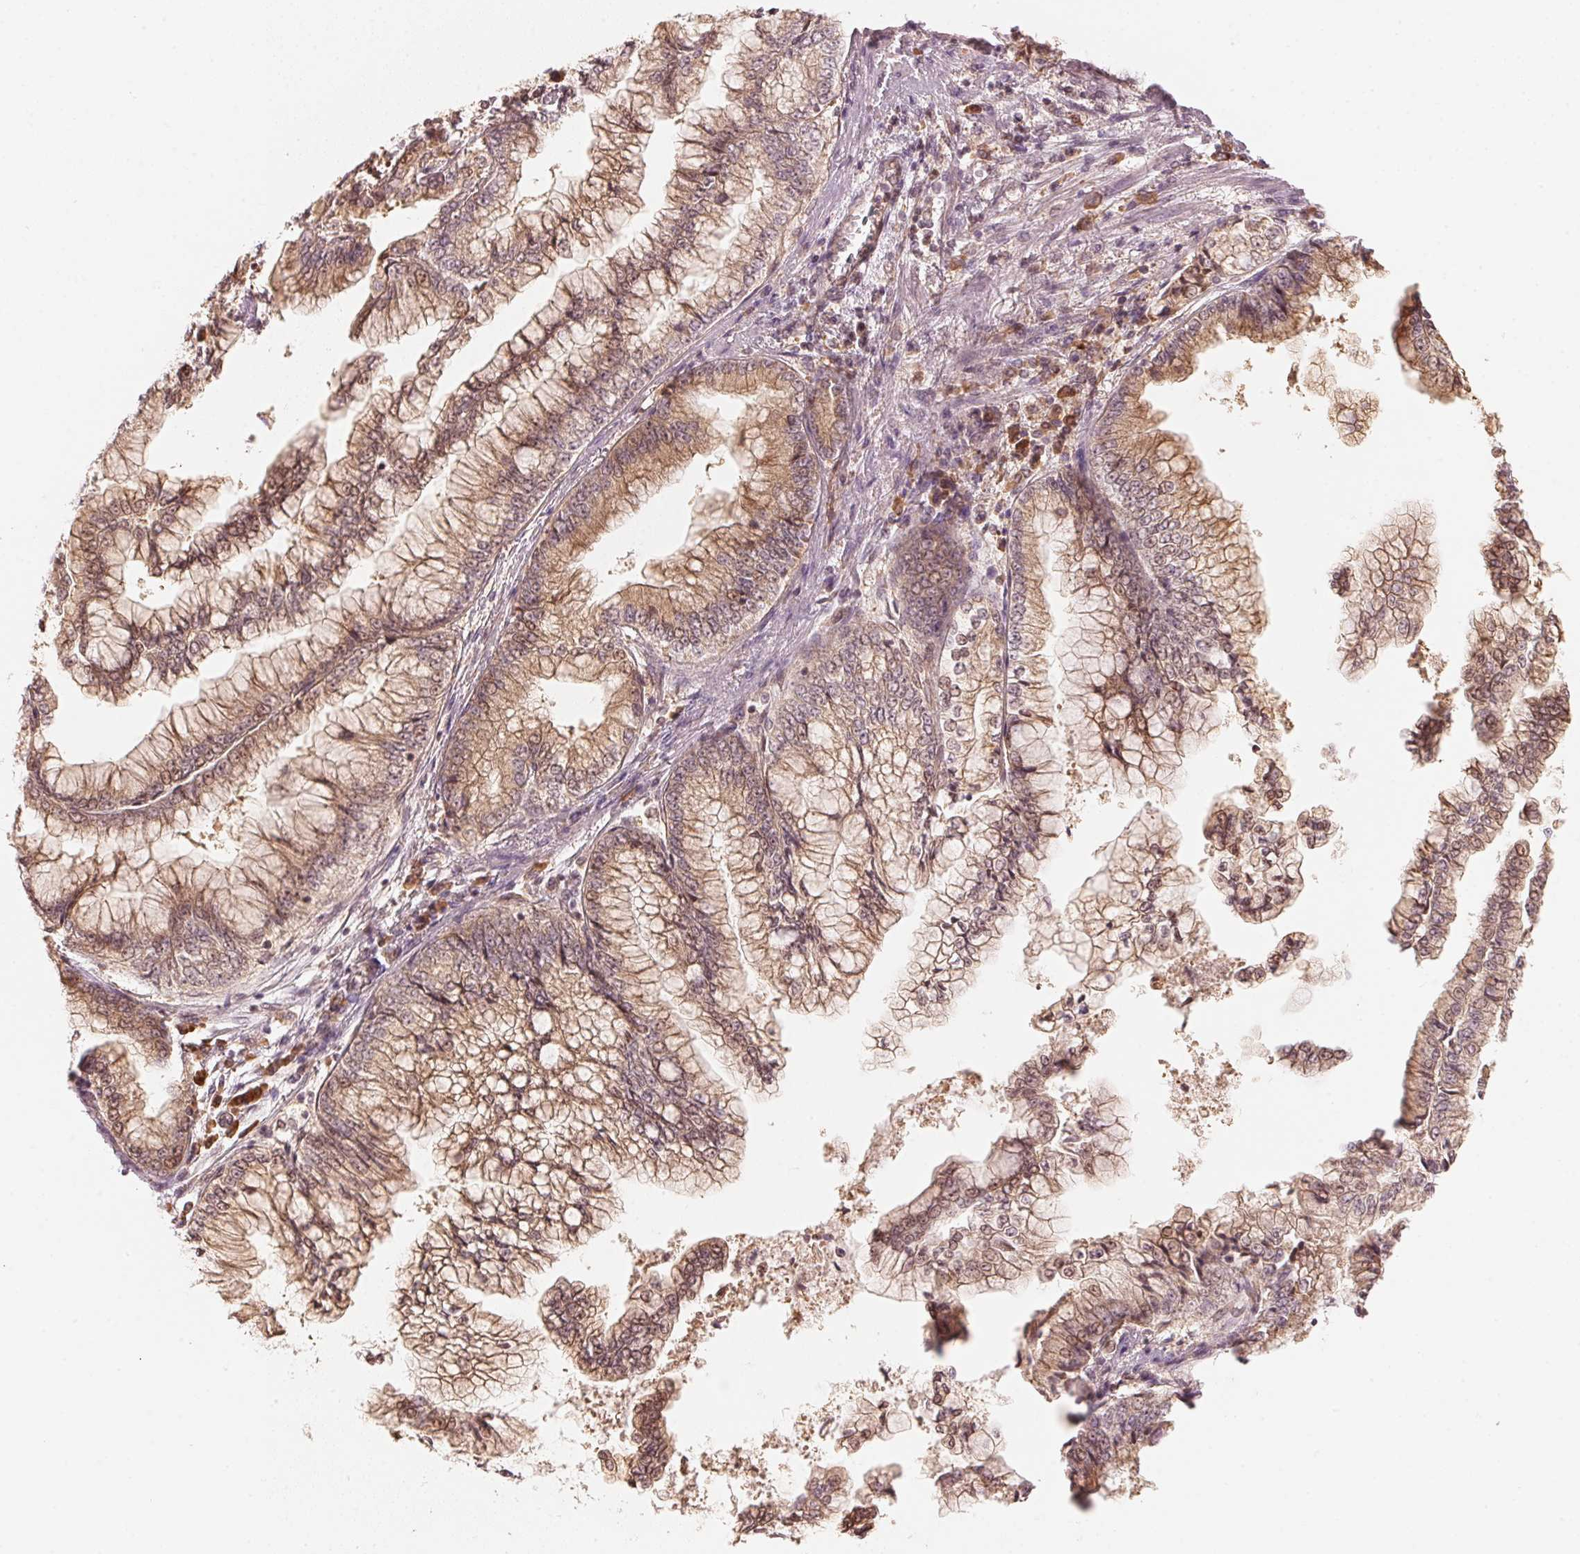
{"staining": {"intensity": "weak", "quantity": ">75%", "location": "cytoplasmic/membranous"}, "tissue": "stomach cancer", "cell_type": "Tumor cells", "image_type": "cancer", "snomed": [{"axis": "morphology", "description": "Adenocarcinoma, NOS"}, {"axis": "topography", "description": "Stomach, upper"}], "caption": "IHC image of neoplastic tissue: adenocarcinoma (stomach) stained using immunohistochemistry (IHC) displays low levels of weak protein expression localized specifically in the cytoplasmic/membranous of tumor cells, appearing as a cytoplasmic/membranous brown color.", "gene": "PRKN", "patient": {"sex": "female", "age": 74}}